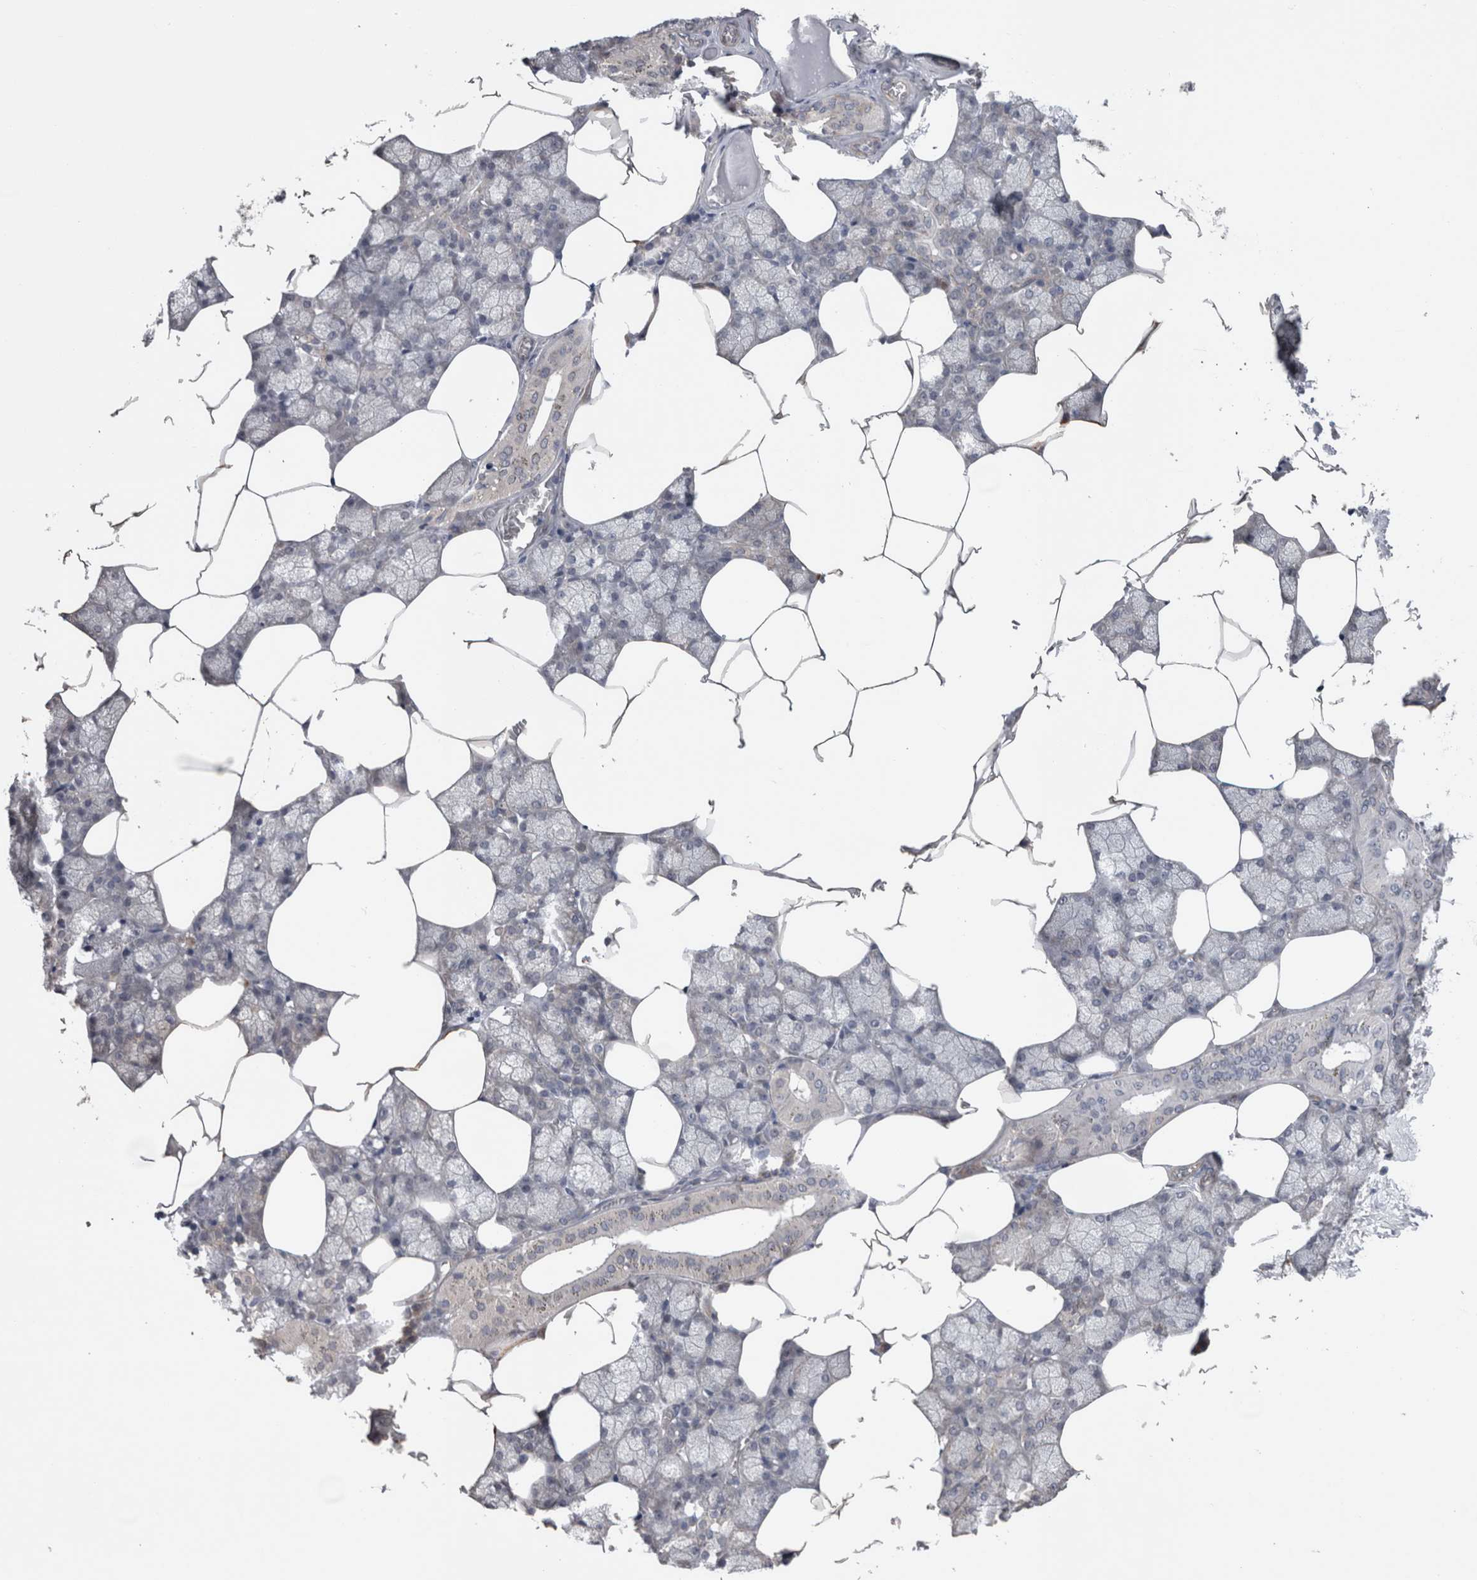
{"staining": {"intensity": "negative", "quantity": "none", "location": "none"}, "tissue": "salivary gland", "cell_type": "Glandular cells", "image_type": "normal", "snomed": [{"axis": "morphology", "description": "Normal tissue, NOS"}, {"axis": "topography", "description": "Salivary gland"}], "caption": "Immunohistochemistry photomicrograph of benign salivary gland: human salivary gland stained with DAB (3,3'-diaminobenzidine) demonstrates no significant protein expression in glandular cells.", "gene": "DDX6", "patient": {"sex": "male", "age": 62}}